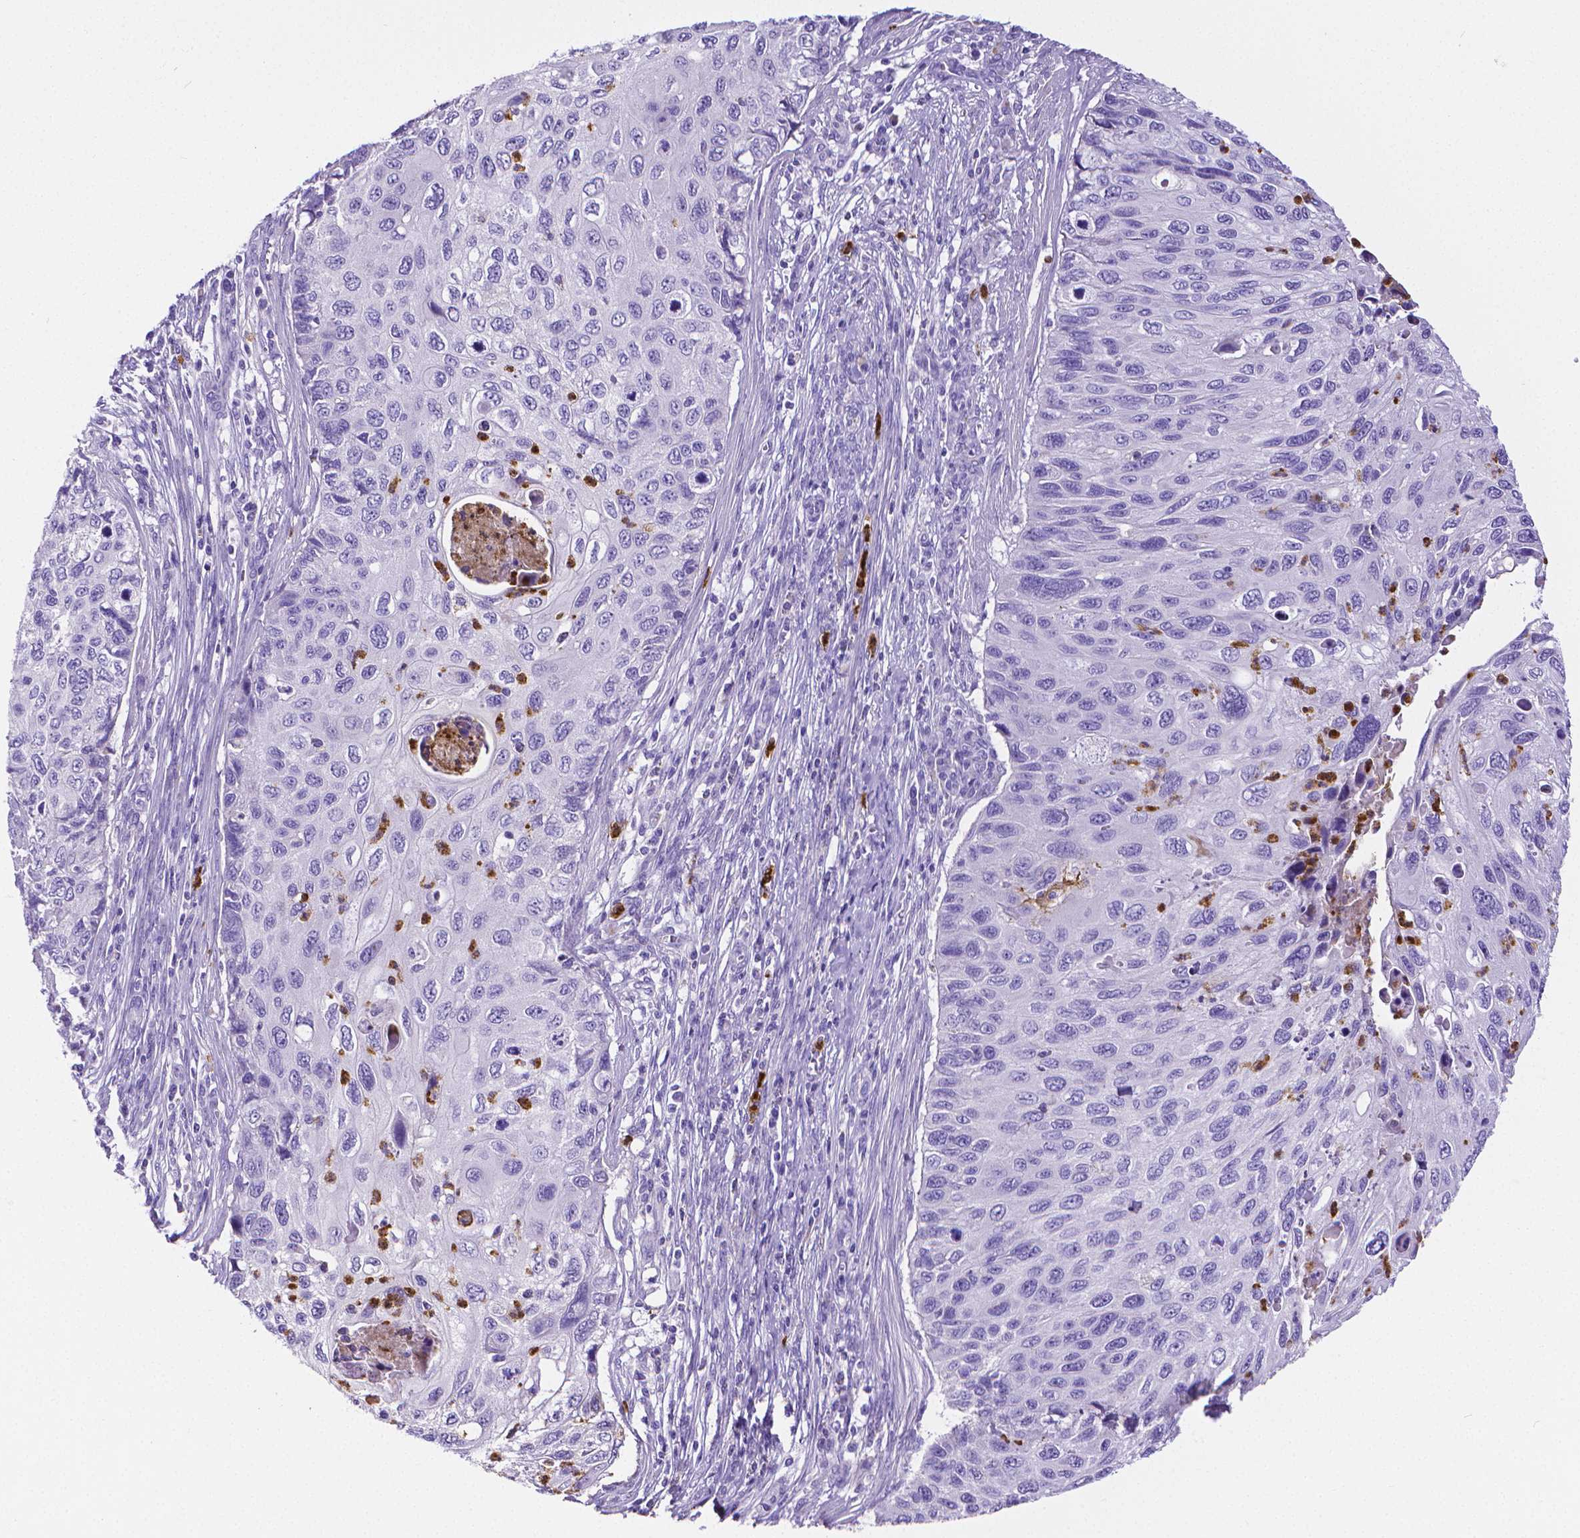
{"staining": {"intensity": "negative", "quantity": "none", "location": "none"}, "tissue": "cervical cancer", "cell_type": "Tumor cells", "image_type": "cancer", "snomed": [{"axis": "morphology", "description": "Squamous cell carcinoma, NOS"}, {"axis": "topography", "description": "Cervix"}], "caption": "Tumor cells are negative for protein expression in human cervical cancer (squamous cell carcinoma). (Brightfield microscopy of DAB immunohistochemistry (IHC) at high magnification).", "gene": "MMP9", "patient": {"sex": "female", "age": 70}}